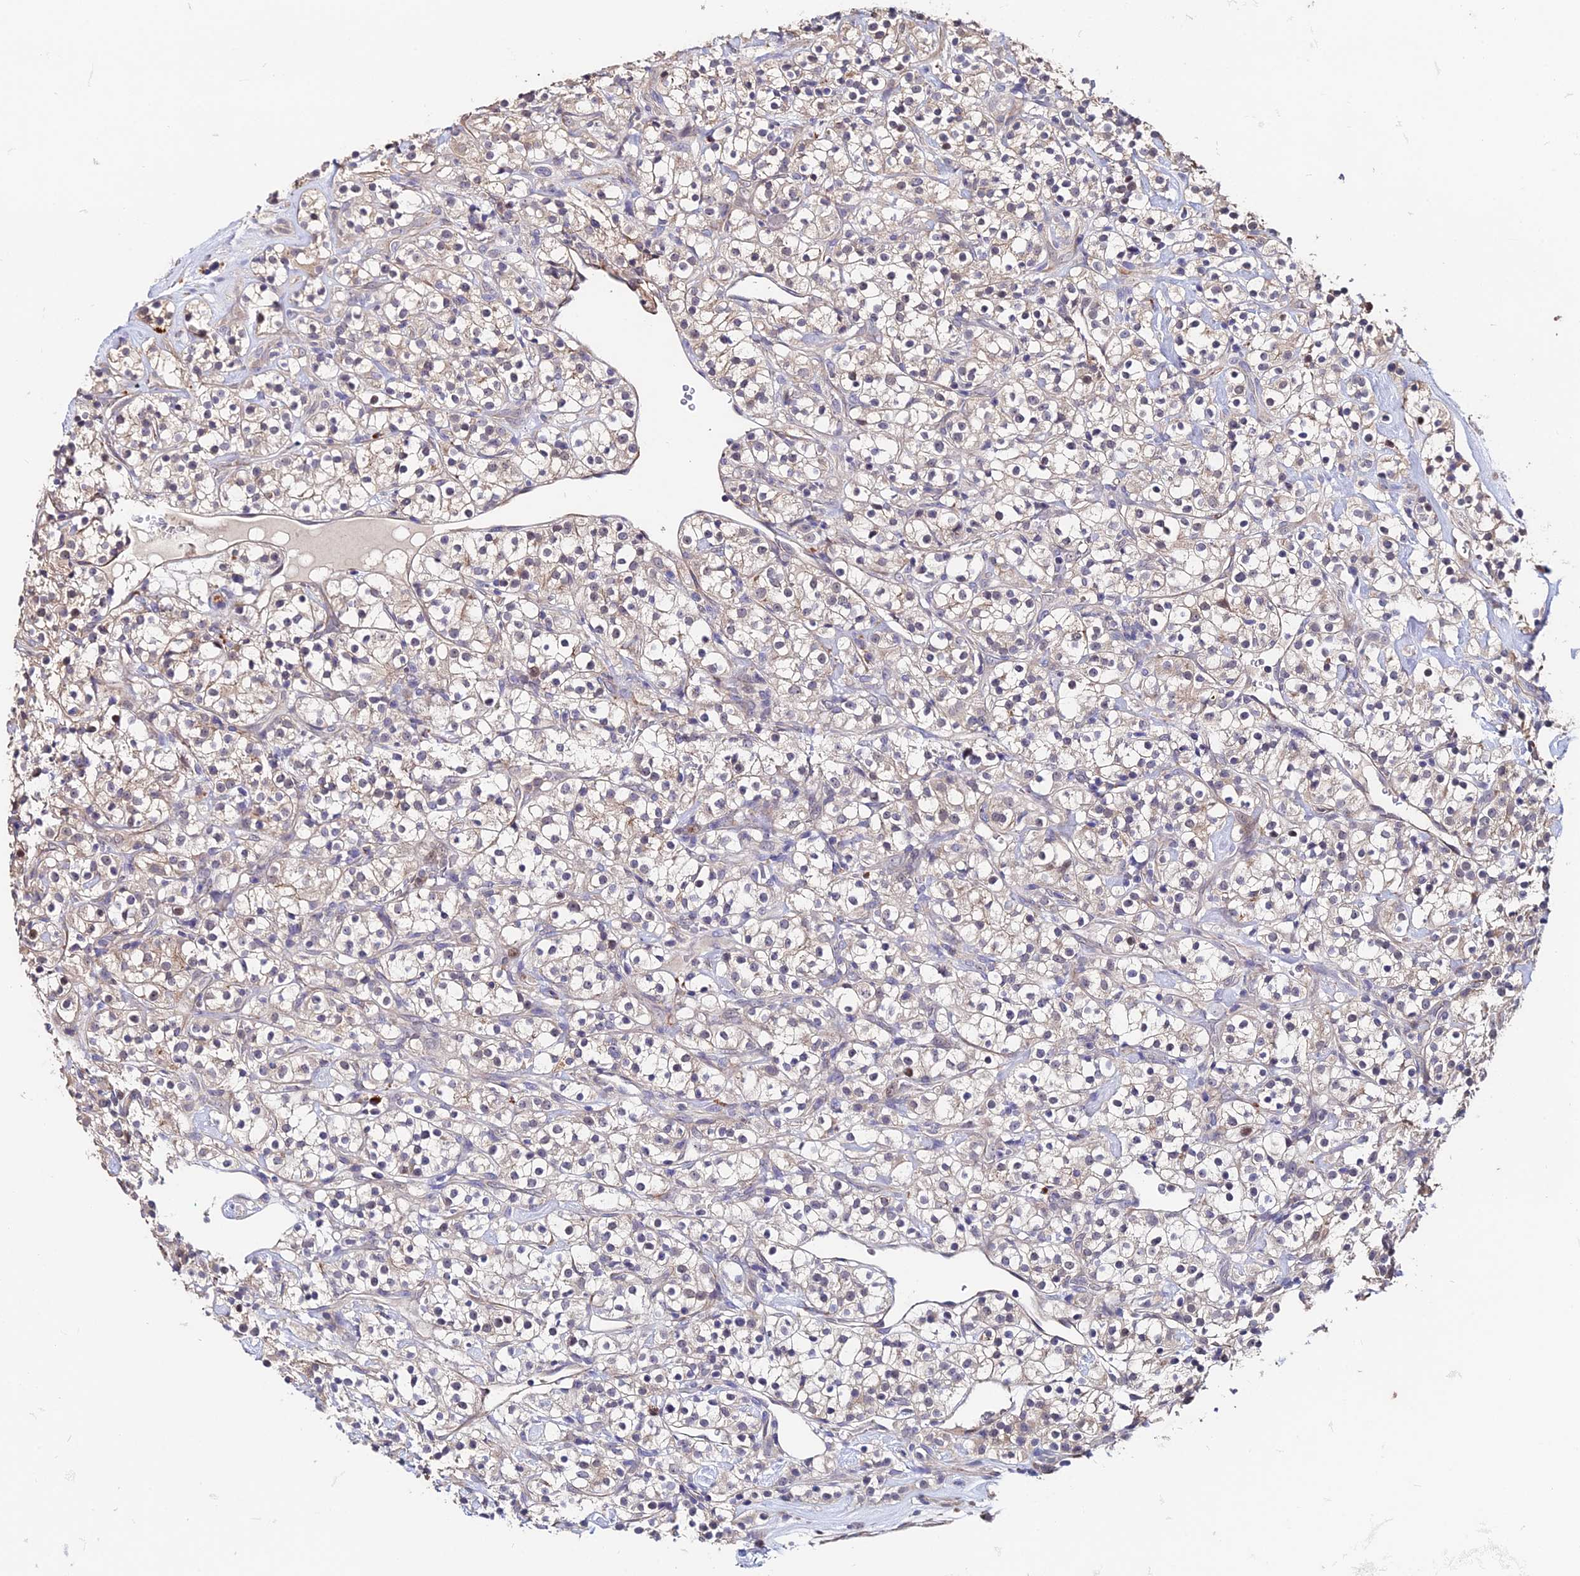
{"staining": {"intensity": "negative", "quantity": "none", "location": "none"}, "tissue": "renal cancer", "cell_type": "Tumor cells", "image_type": "cancer", "snomed": [{"axis": "morphology", "description": "Adenocarcinoma, NOS"}, {"axis": "topography", "description": "Kidney"}], "caption": "Protein analysis of renal adenocarcinoma shows no significant positivity in tumor cells.", "gene": "ACTR5", "patient": {"sex": "male", "age": 77}}